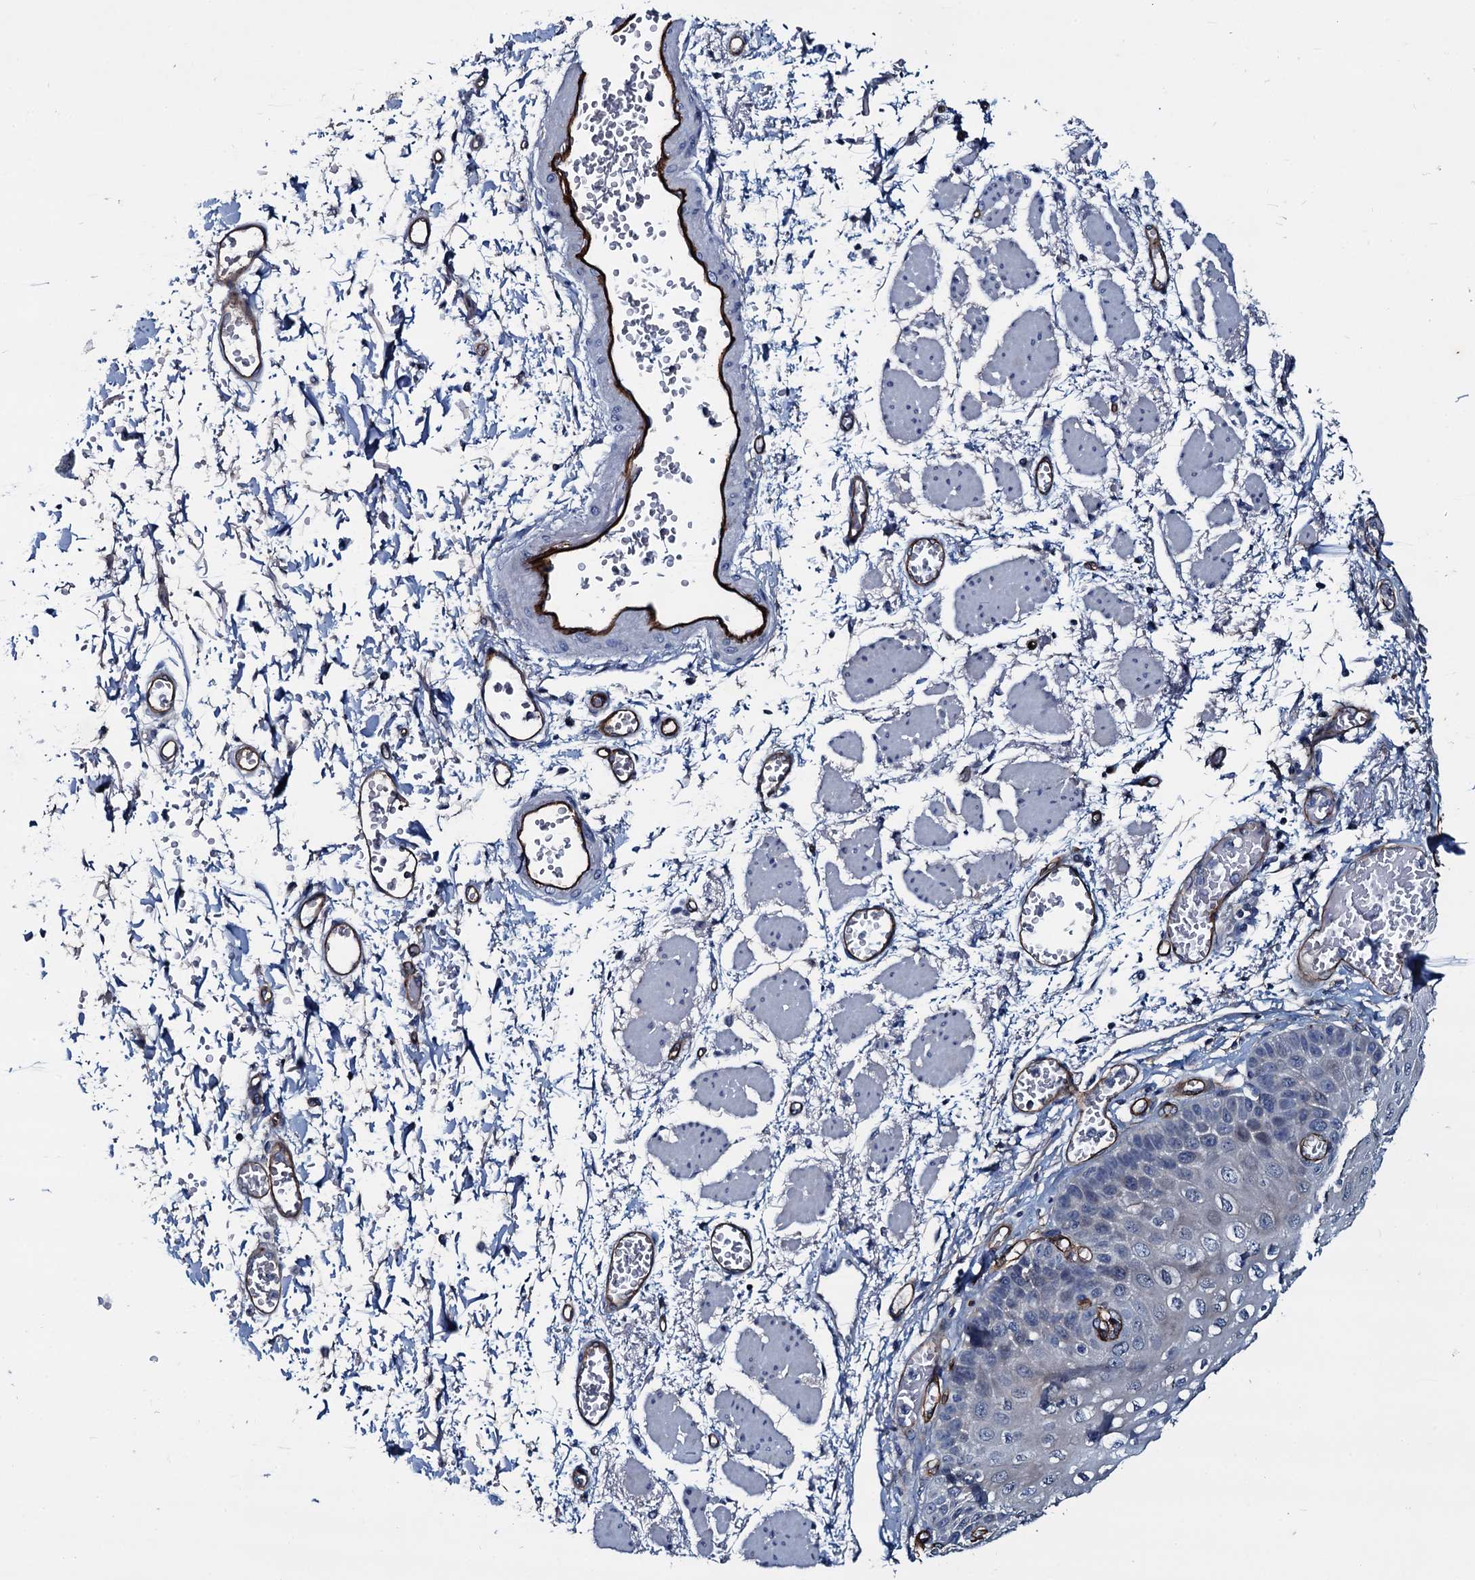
{"staining": {"intensity": "moderate", "quantity": "<25%", "location": "nuclear"}, "tissue": "esophagus", "cell_type": "Squamous epithelial cells", "image_type": "normal", "snomed": [{"axis": "morphology", "description": "Normal tissue, NOS"}, {"axis": "topography", "description": "Esophagus"}], "caption": "Unremarkable esophagus reveals moderate nuclear expression in approximately <25% of squamous epithelial cells.", "gene": "CLEC14A", "patient": {"sex": "male", "age": 81}}